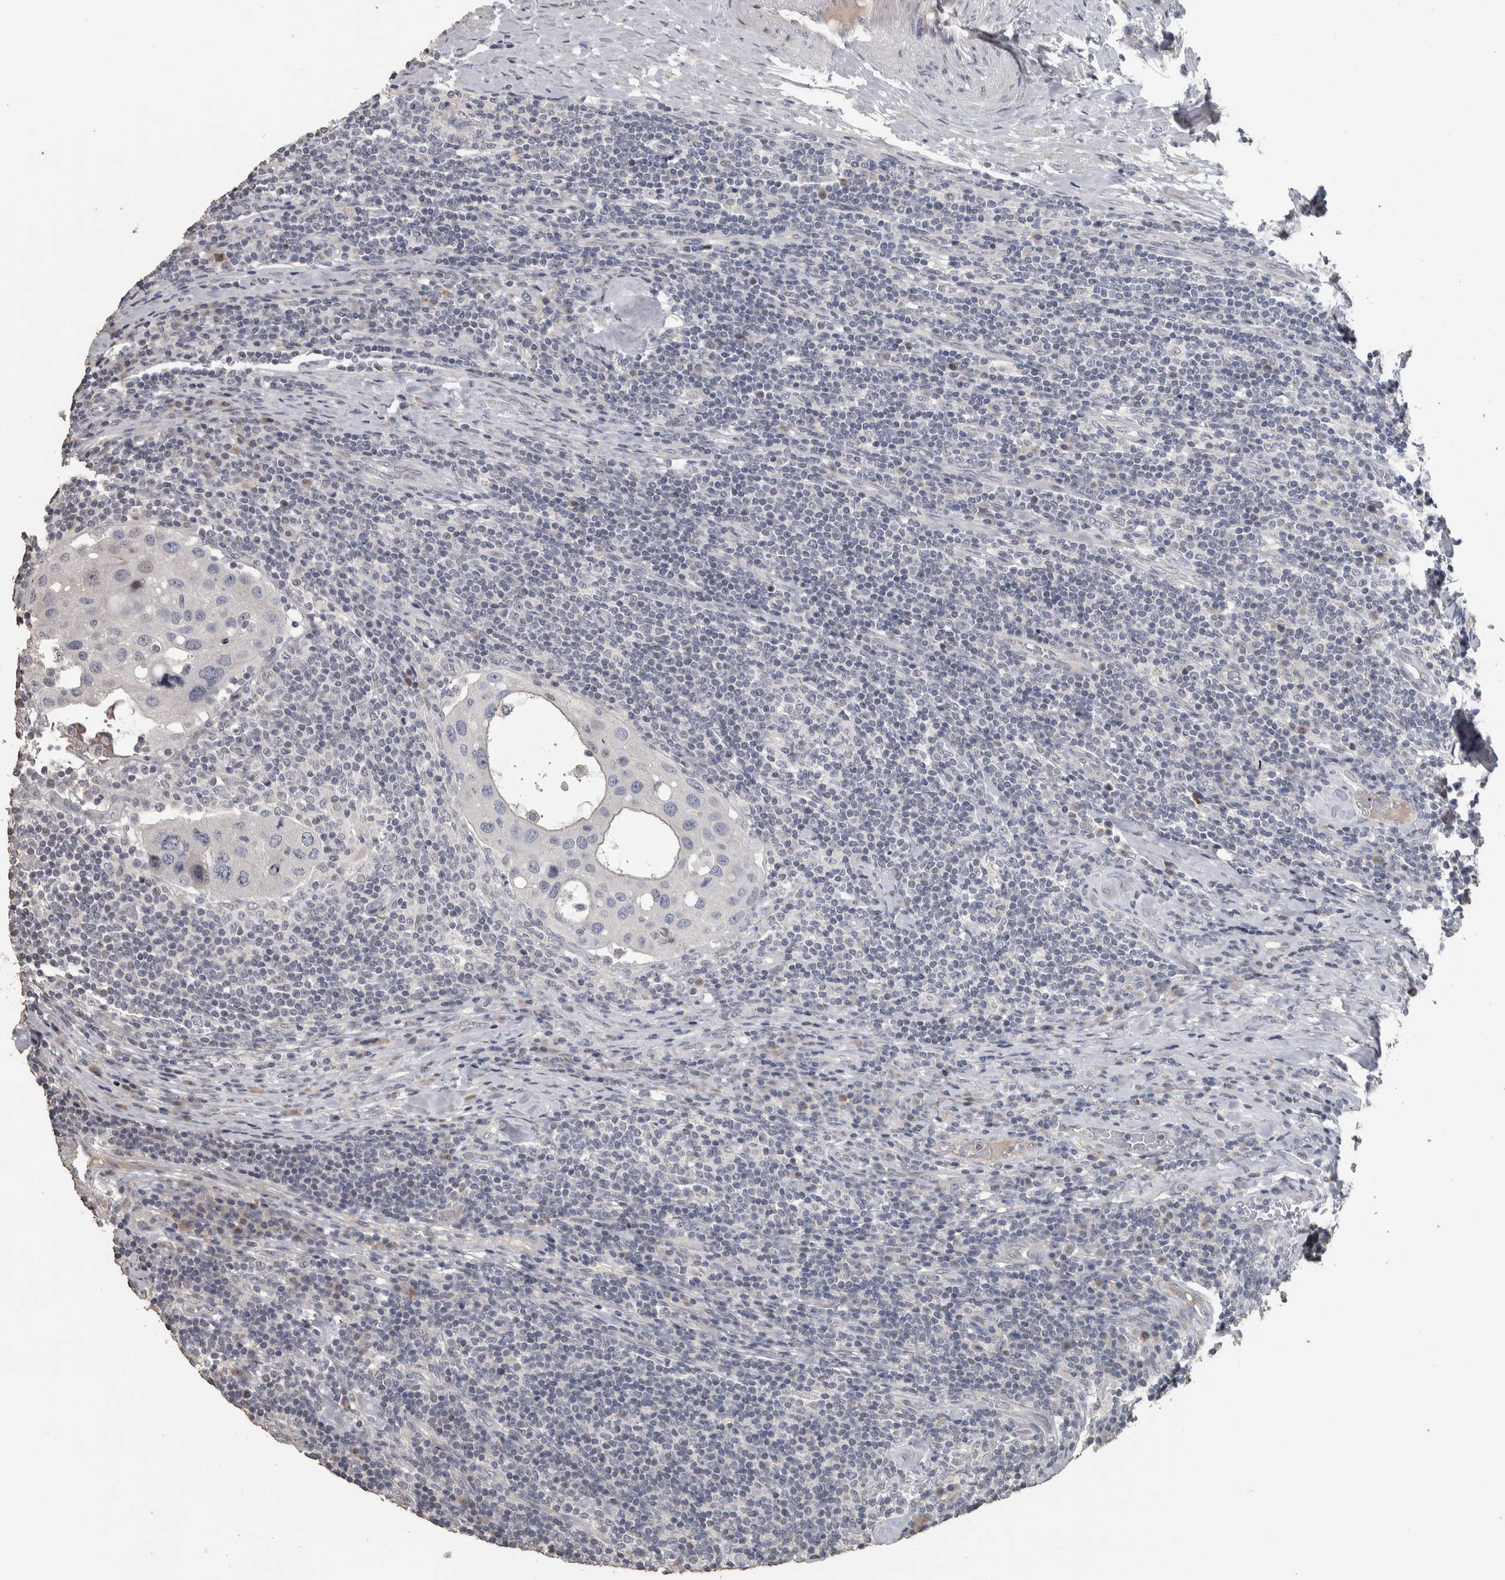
{"staining": {"intensity": "negative", "quantity": "none", "location": "none"}, "tissue": "urothelial cancer", "cell_type": "Tumor cells", "image_type": "cancer", "snomed": [{"axis": "morphology", "description": "Urothelial carcinoma, High grade"}, {"axis": "topography", "description": "Lymph node"}, {"axis": "topography", "description": "Urinary bladder"}], "caption": "The micrograph displays no significant positivity in tumor cells of urothelial carcinoma (high-grade). (IHC, brightfield microscopy, high magnification).", "gene": "NECAB1", "patient": {"sex": "male", "age": 51}}